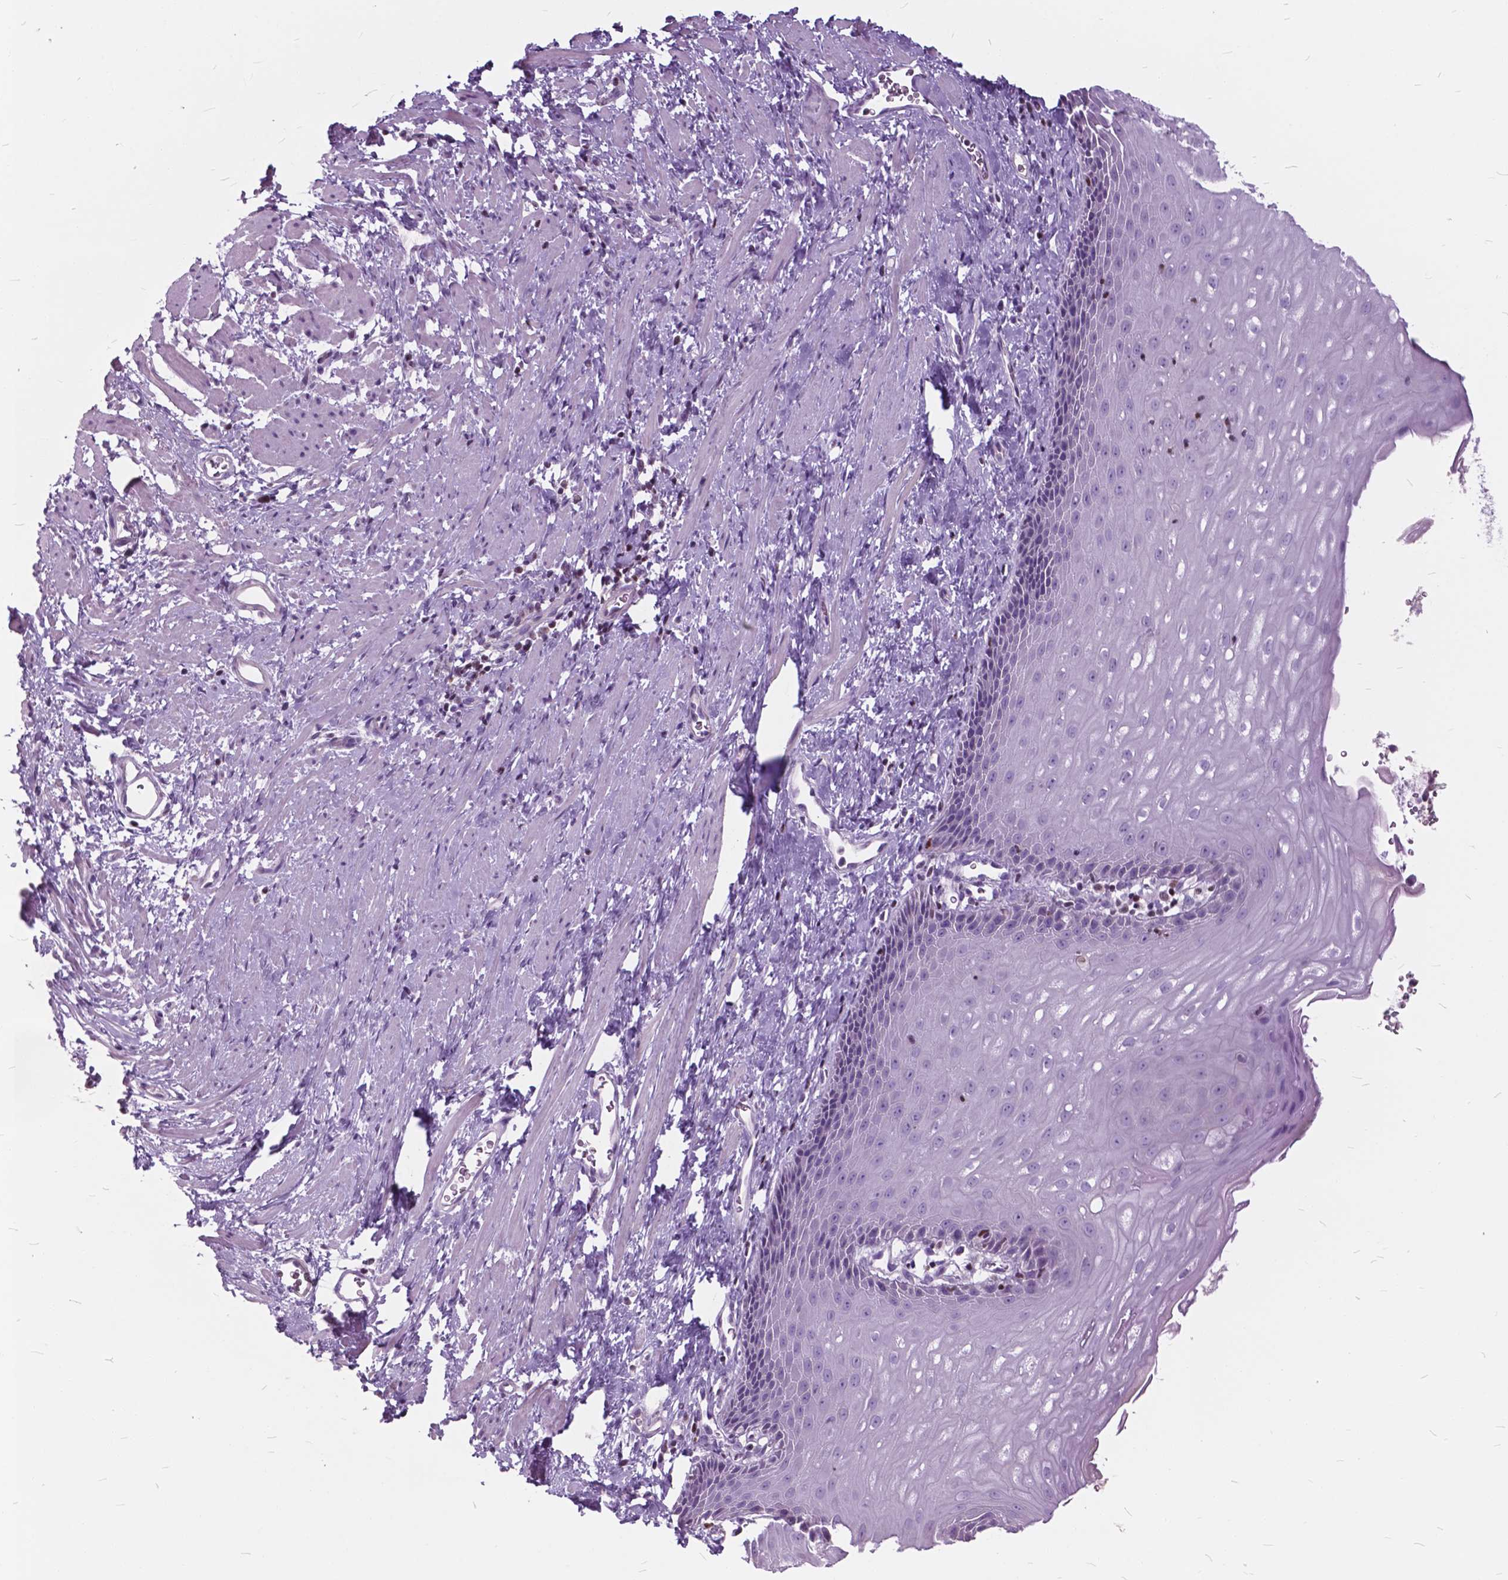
{"staining": {"intensity": "negative", "quantity": "none", "location": "none"}, "tissue": "esophagus", "cell_type": "Squamous epithelial cells", "image_type": "normal", "snomed": [{"axis": "morphology", "description": "Normal tissue, NOS"}, {"axis": "topography", "description": "Esophagus"}], "caption": "Protein analysis of benign esophagus reveals no significant staining in squamous epithelial cells. (IHC, brightfield microscopy, high magnification).", "gene": "SP140", "patient": {"sex": "male", "age": 64}}